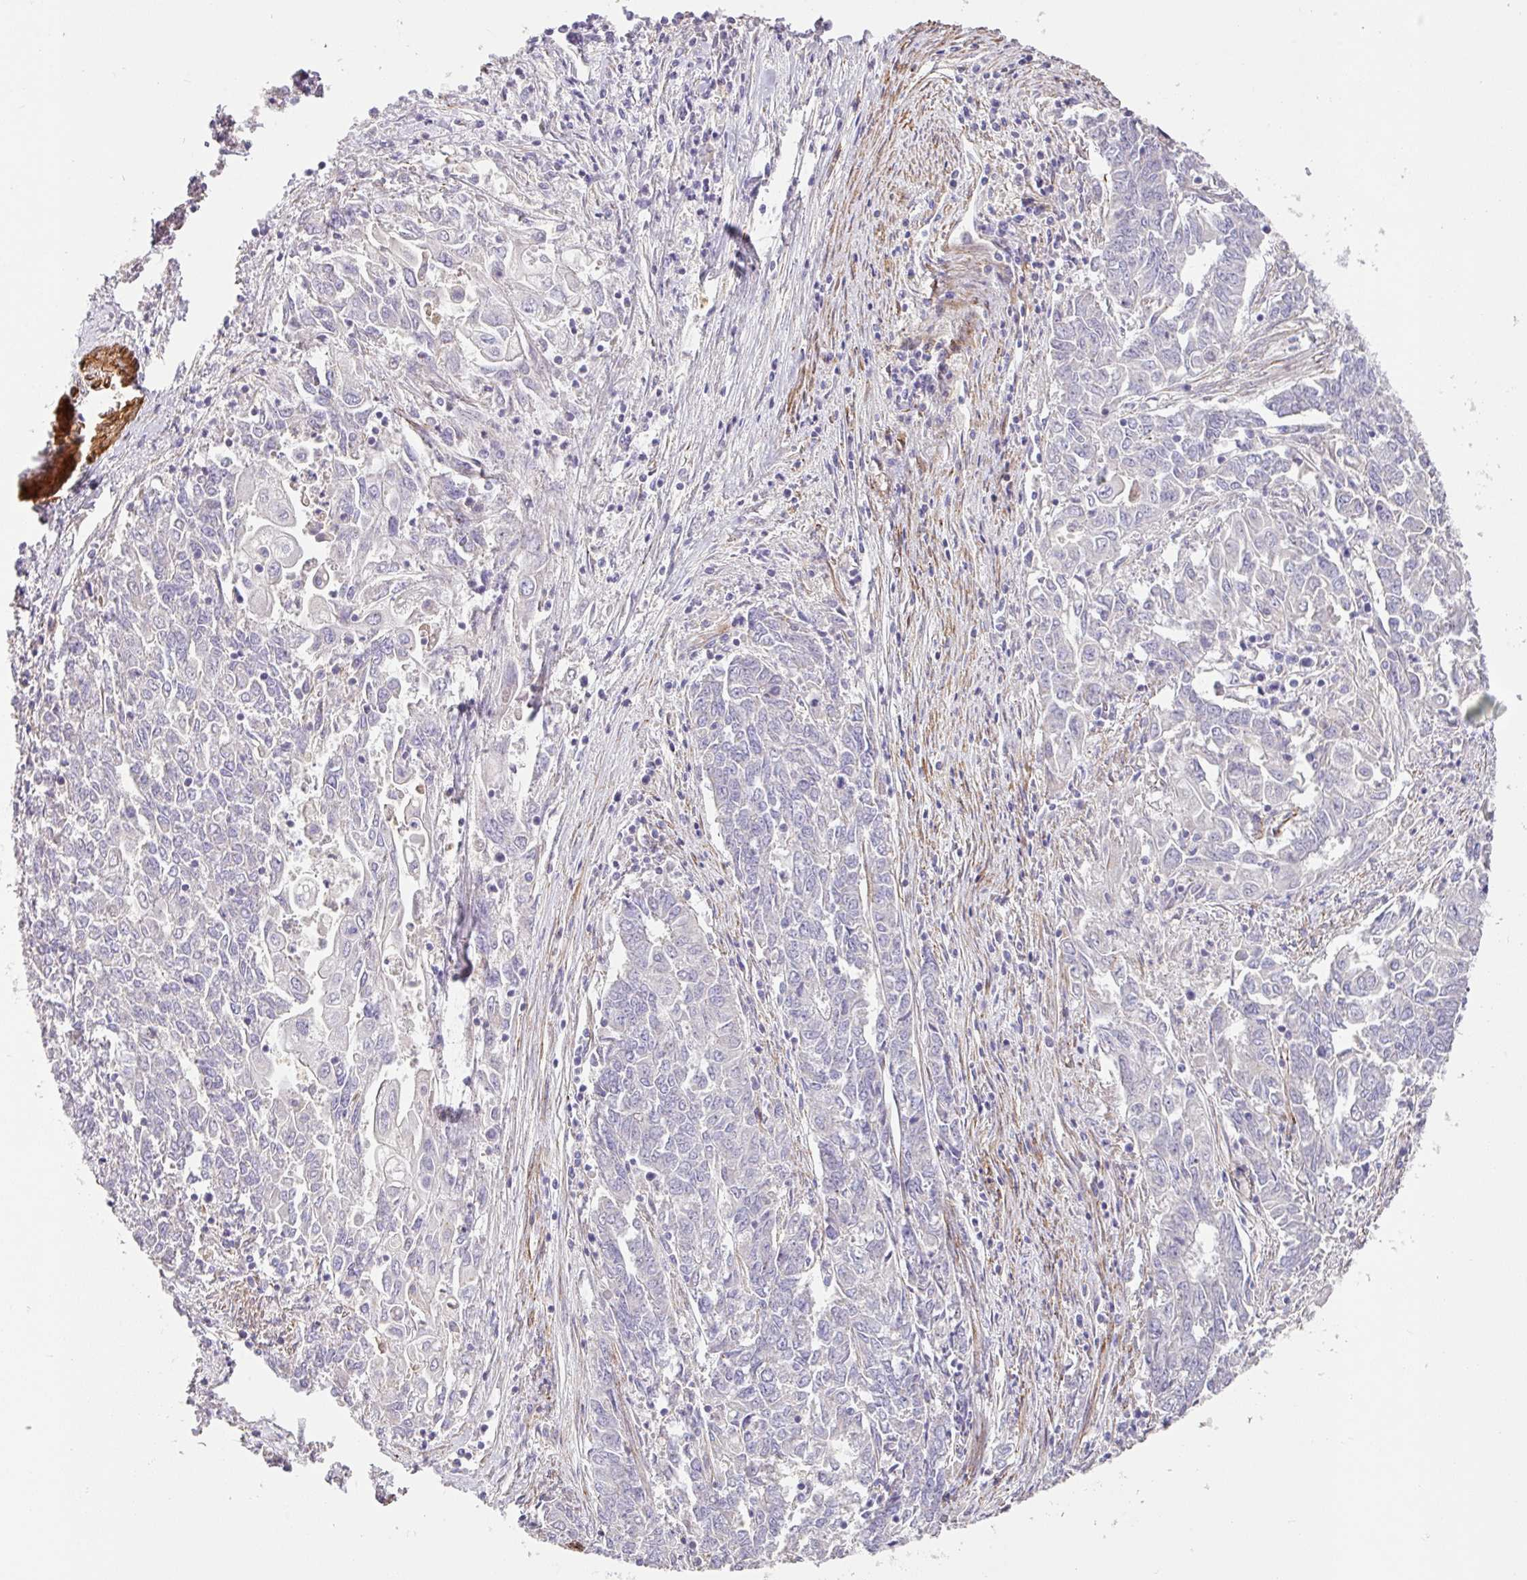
{"staining": {"intensity": "negative", "quantity": "none", "location": "none"}, "tissue": "endometrial cancer", "cell_type": "Tumor cells", "image_type": "cancer", "snomed": [{"axis": "morphology", "description": "Adenocarcinoma, NOS"}, {"axis": "topography", "description": "Endometrium"}], "caption": "Immunohistochemistry (IHC) photomicrograph of neoplastic tissue: endometrial cancer (adenocarcinoma) stained with DAB shows no significant protein positivity in tumor cells.", "gene": "SLC25A17", "patient": {"sex": "female", "age": 54}}